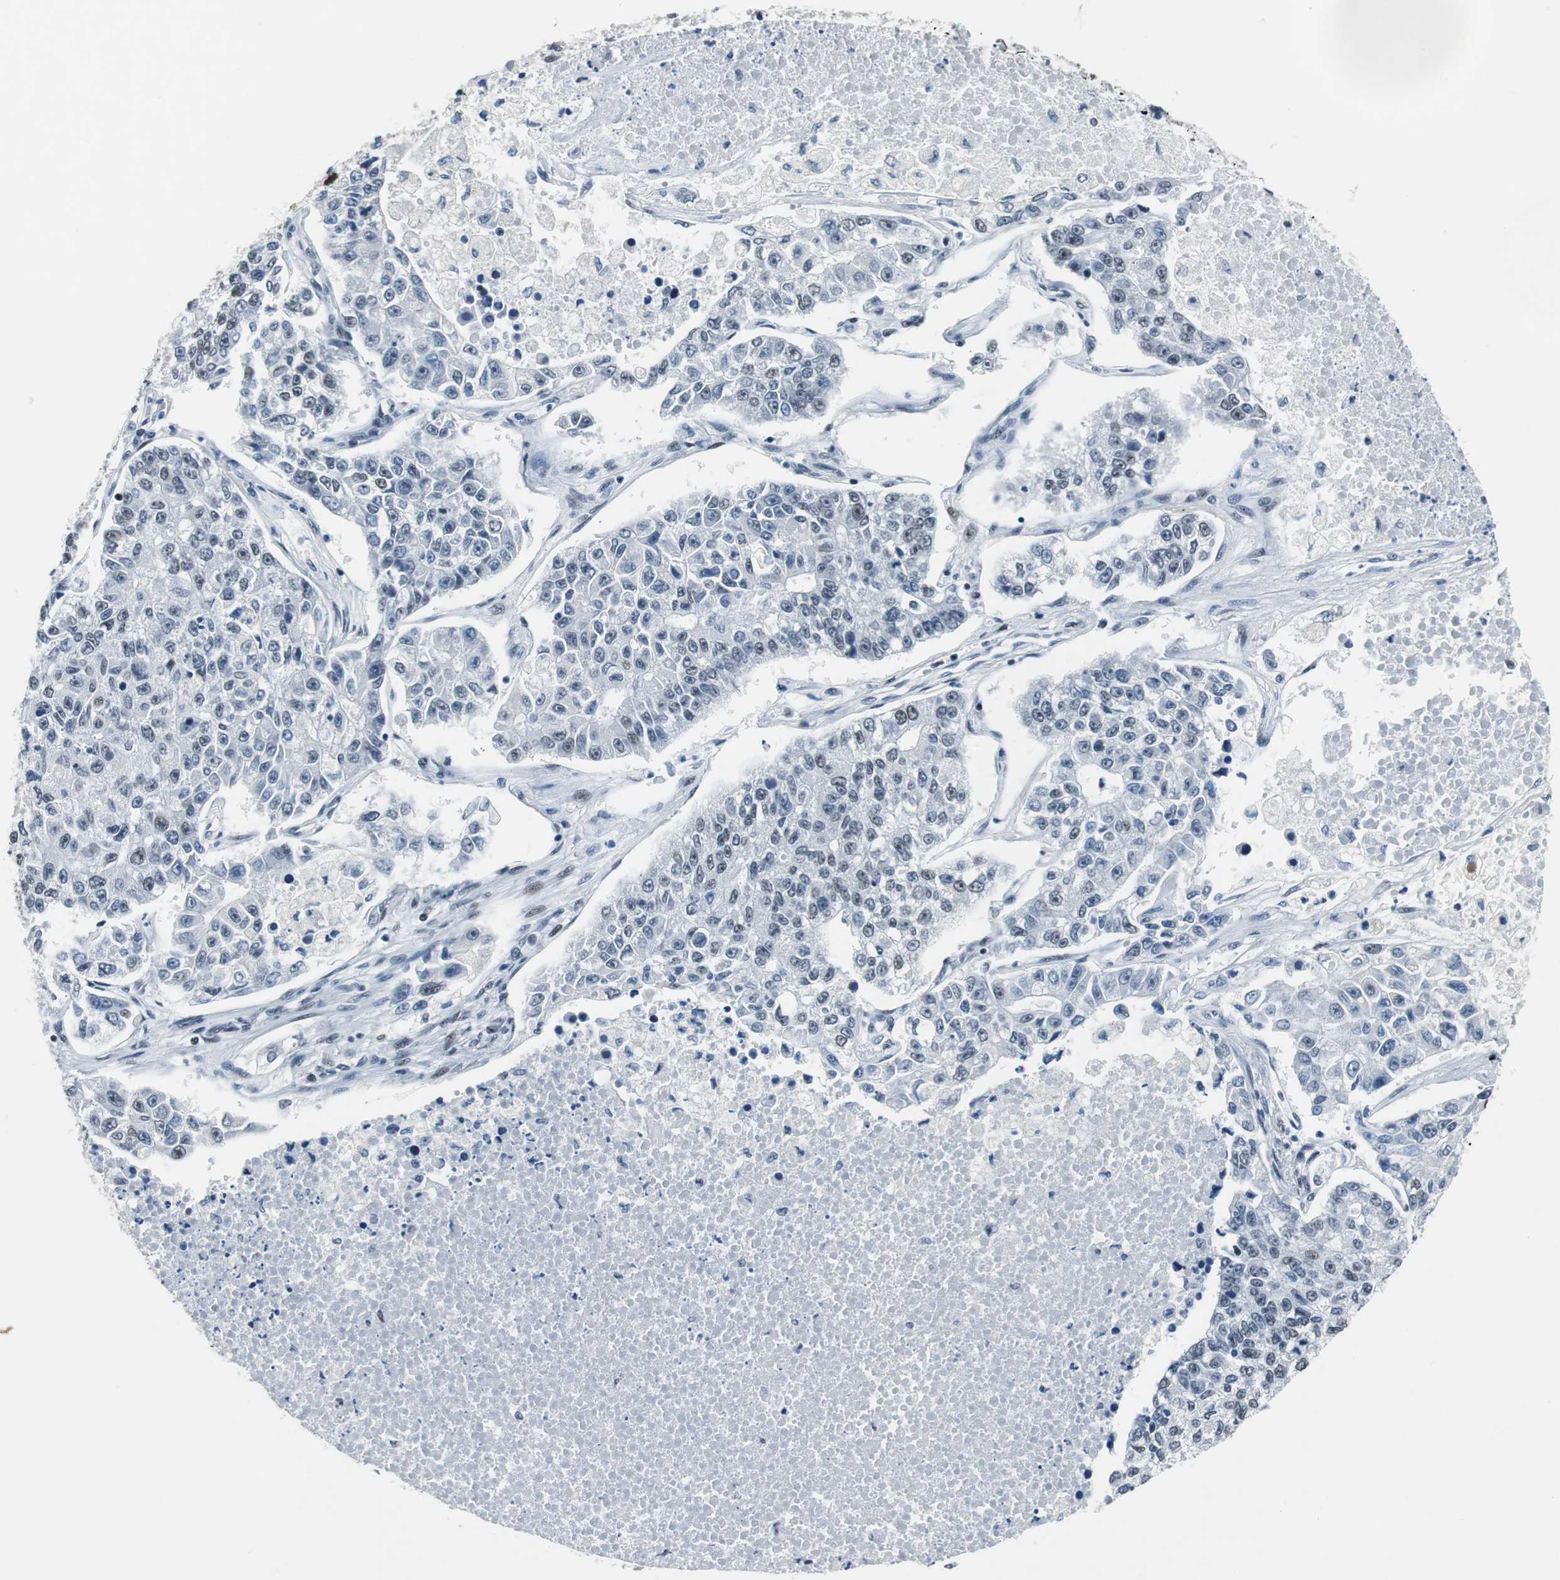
{"staining": {"intensity": "negative", "quantity": "none", "location": "none"}, "tissue": "lung cancer", "cell_type": "Tumor cells", "image_type": "cancer", "snomed": [{"axis": "morphology", "description": "Adenocarcinoma, NOS"}, {"axis": "topography", "description": "Lung"}], "caption": "Immunohistochemistry (IHC) of lung cancer demonstrates no positivity in tumor cells.", "gene": "HDAC3", "patient": {"sex": "male", "age": 49}}